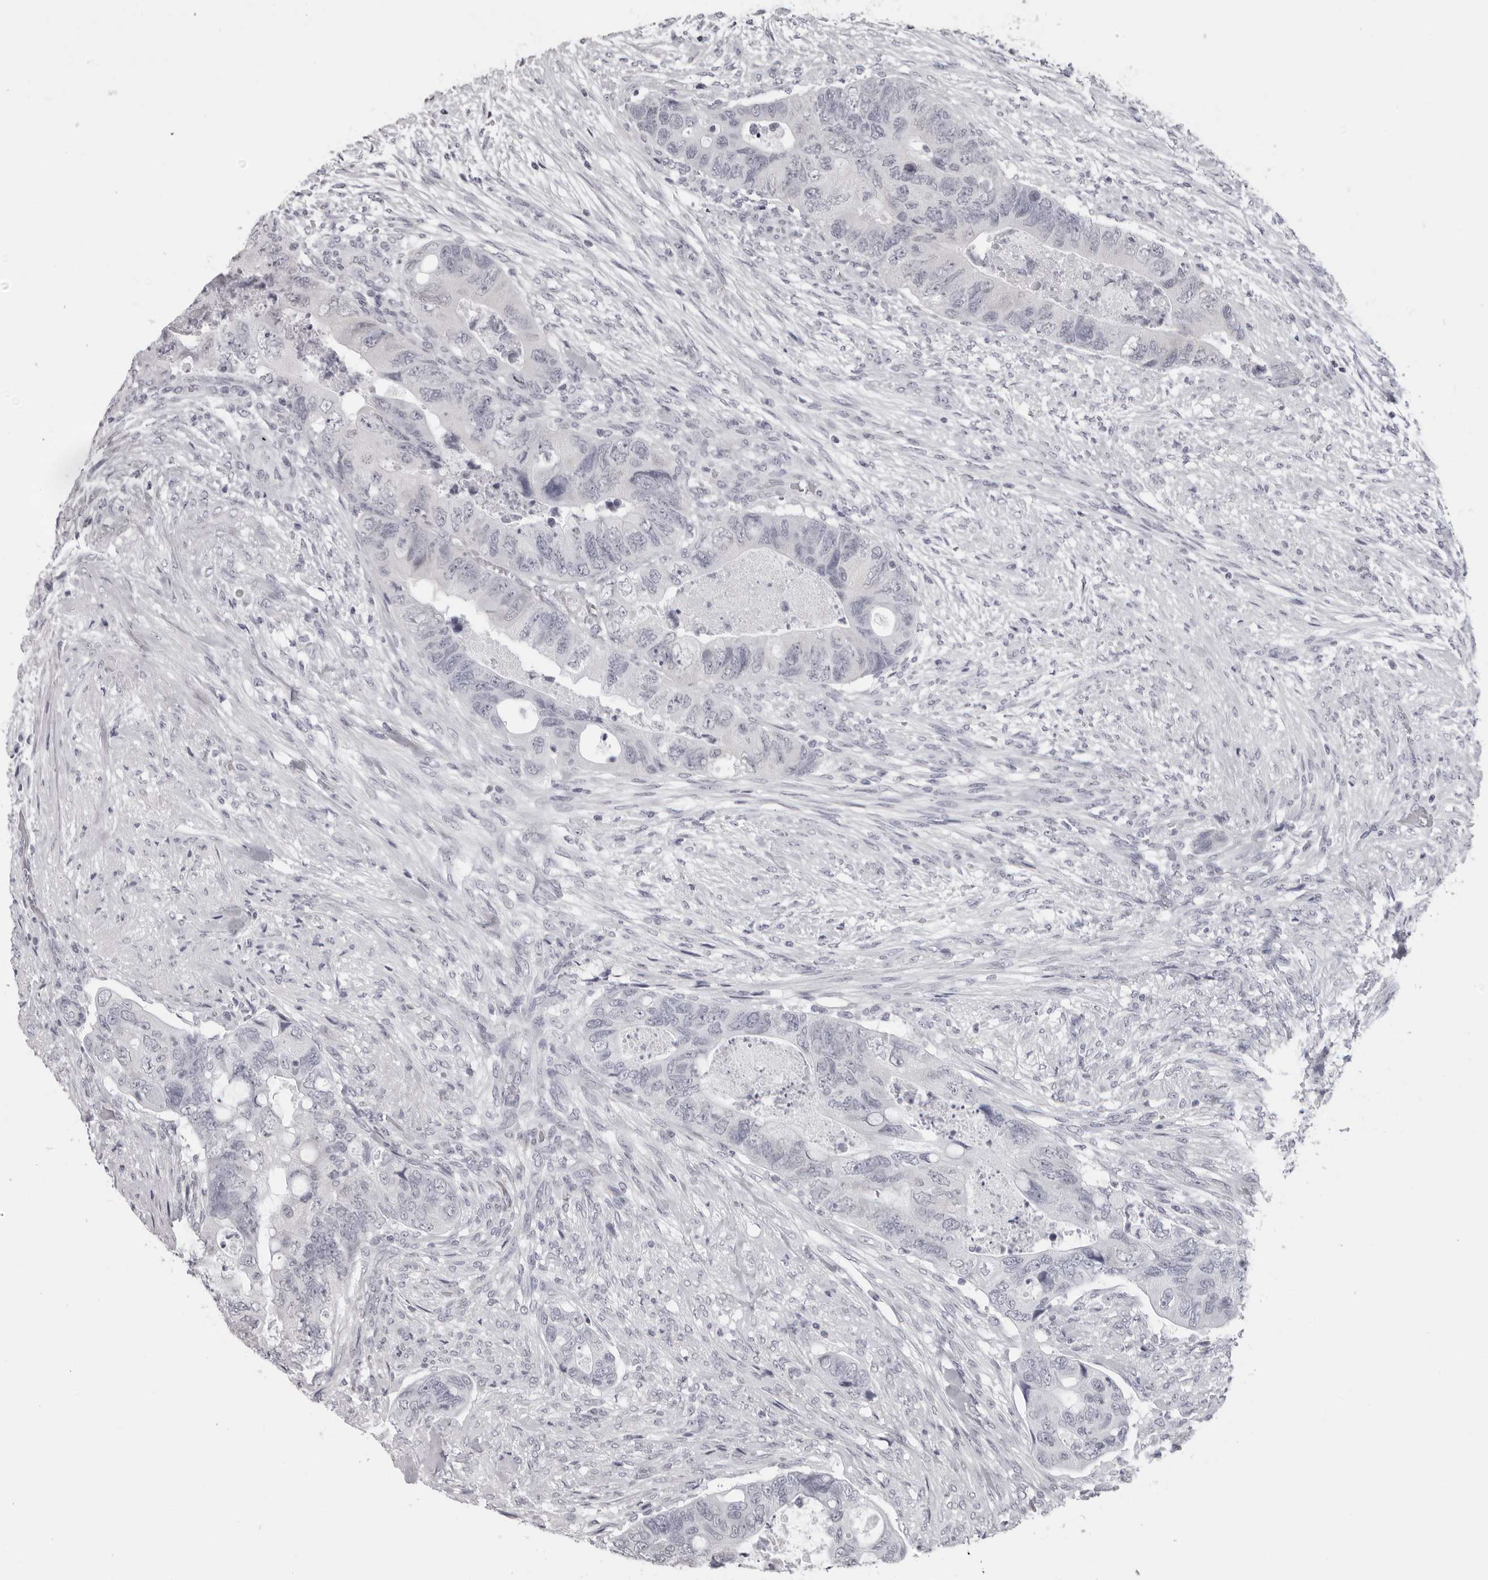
{"staining": {"intensity": "negative", "quantity": "none", "location": "none"}, "tissue": "colorectal cancer", "cell_type": "Tumor cells", "image_type": "cancer", "snomed": [{"axis": "morphology", "description": "Adenocarcinoma, NOS"}, {"axis": "topography", "description": "Rectum"}], "caption": "IHC image of human adenocarcinoma (colorectal) stained for a protein (brown), which demonstrates no staining in tumor cells. The staining was performed using DAB to visualize the protein expression in brown, while the nuclei were stained in blue with hematoxylin (Magnification: 20x).", "gene": "DNALI1", "patient": {"sex": "male", "age": 63}}